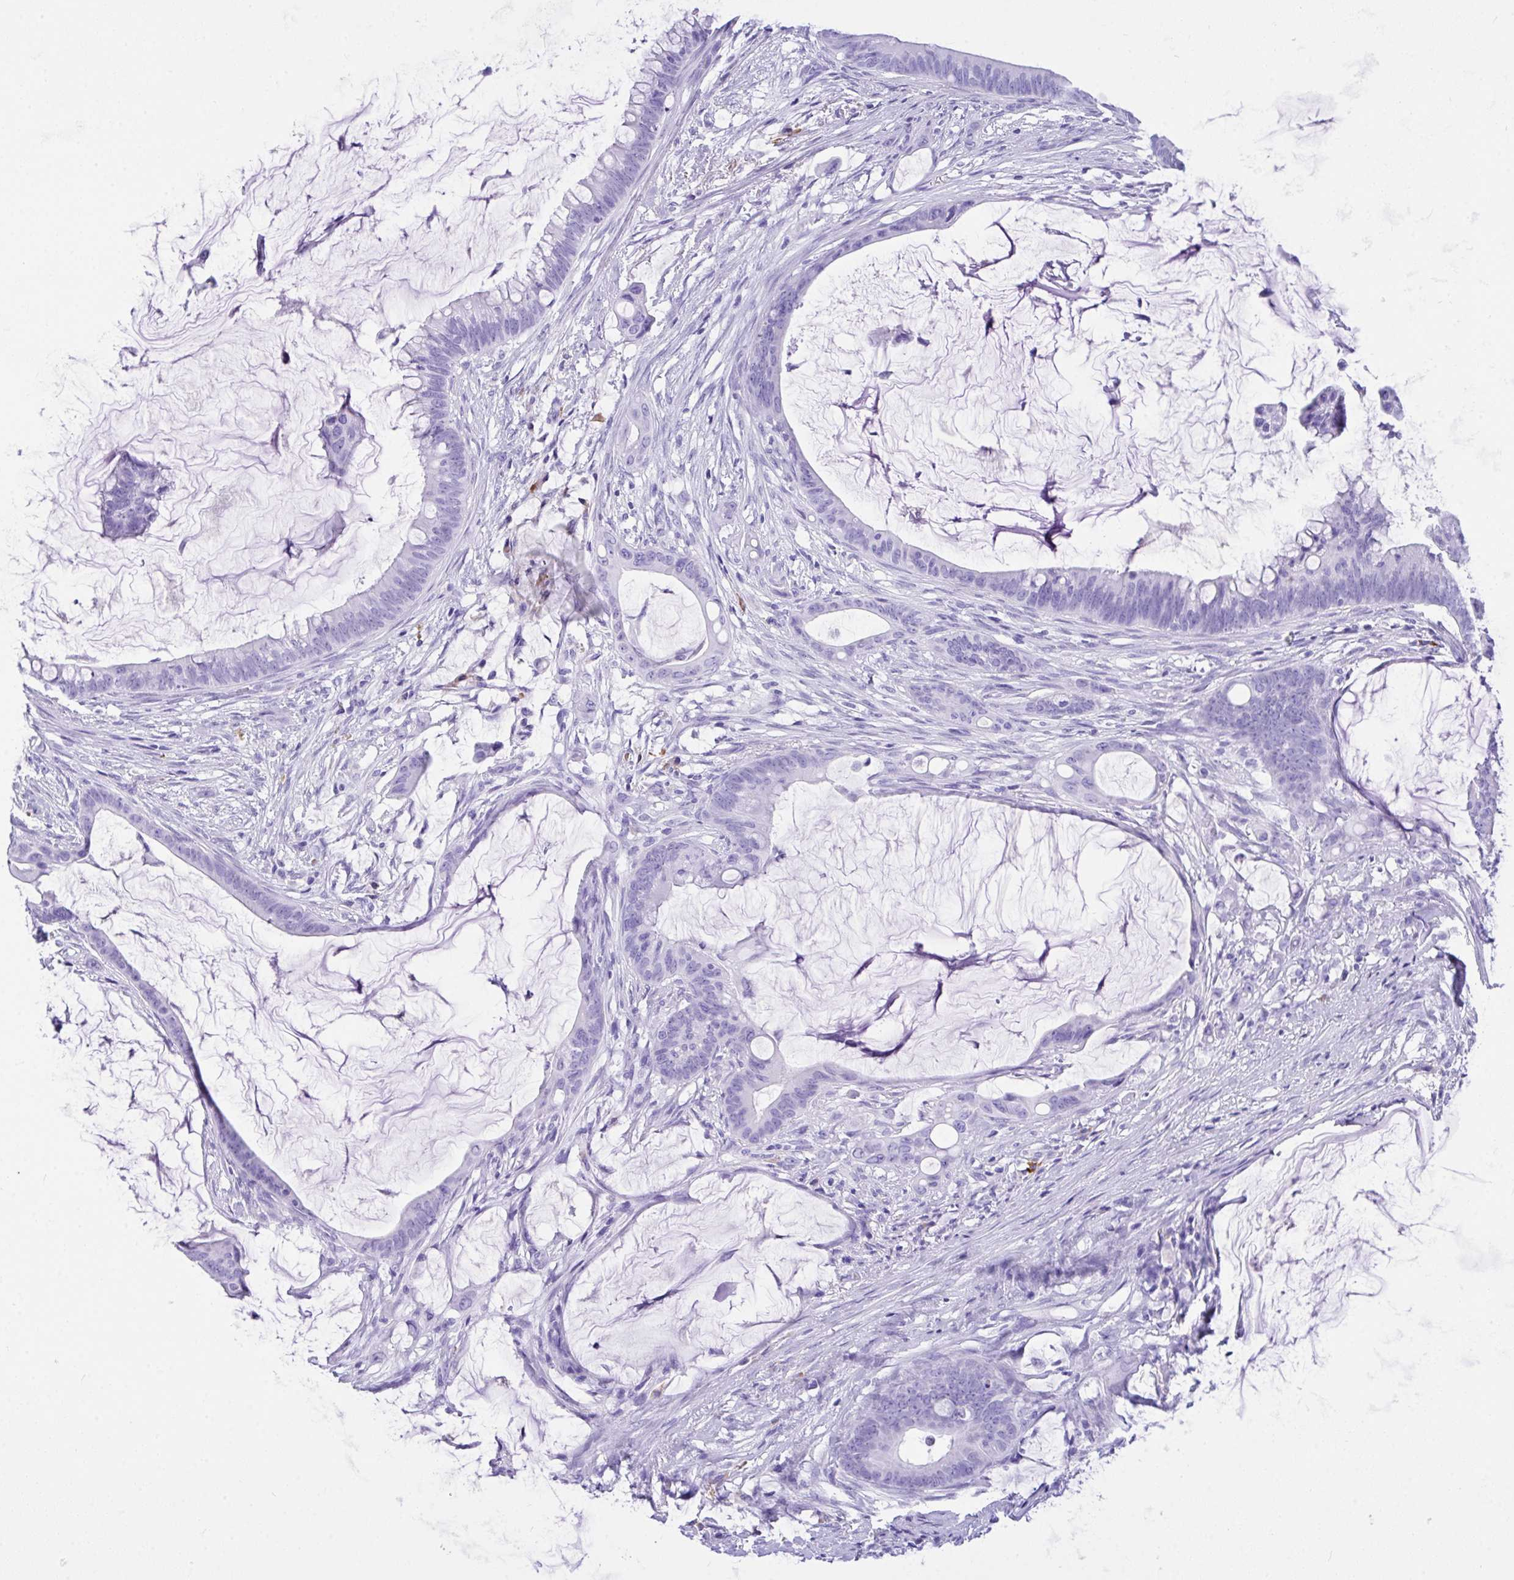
{"staining": {"intensity": "negative", "quantity": "none", "location": "none"}, "tissue": "colorectal cancer", "cell_type": "Tumor cells", "image_type": "cancer", "snomed": [{"axis": "morphology", "description": "Adenocarcinoma, NOS"}, {"axis": "topography", "description": "Colon"}], "caption": "This is a photomicrograph of IHC staining of adenocarcinoma (colorectal), which shows no expression in tumor cells.", "gene": "BEST4", "patient": {"sex": "male", "age": 62}}